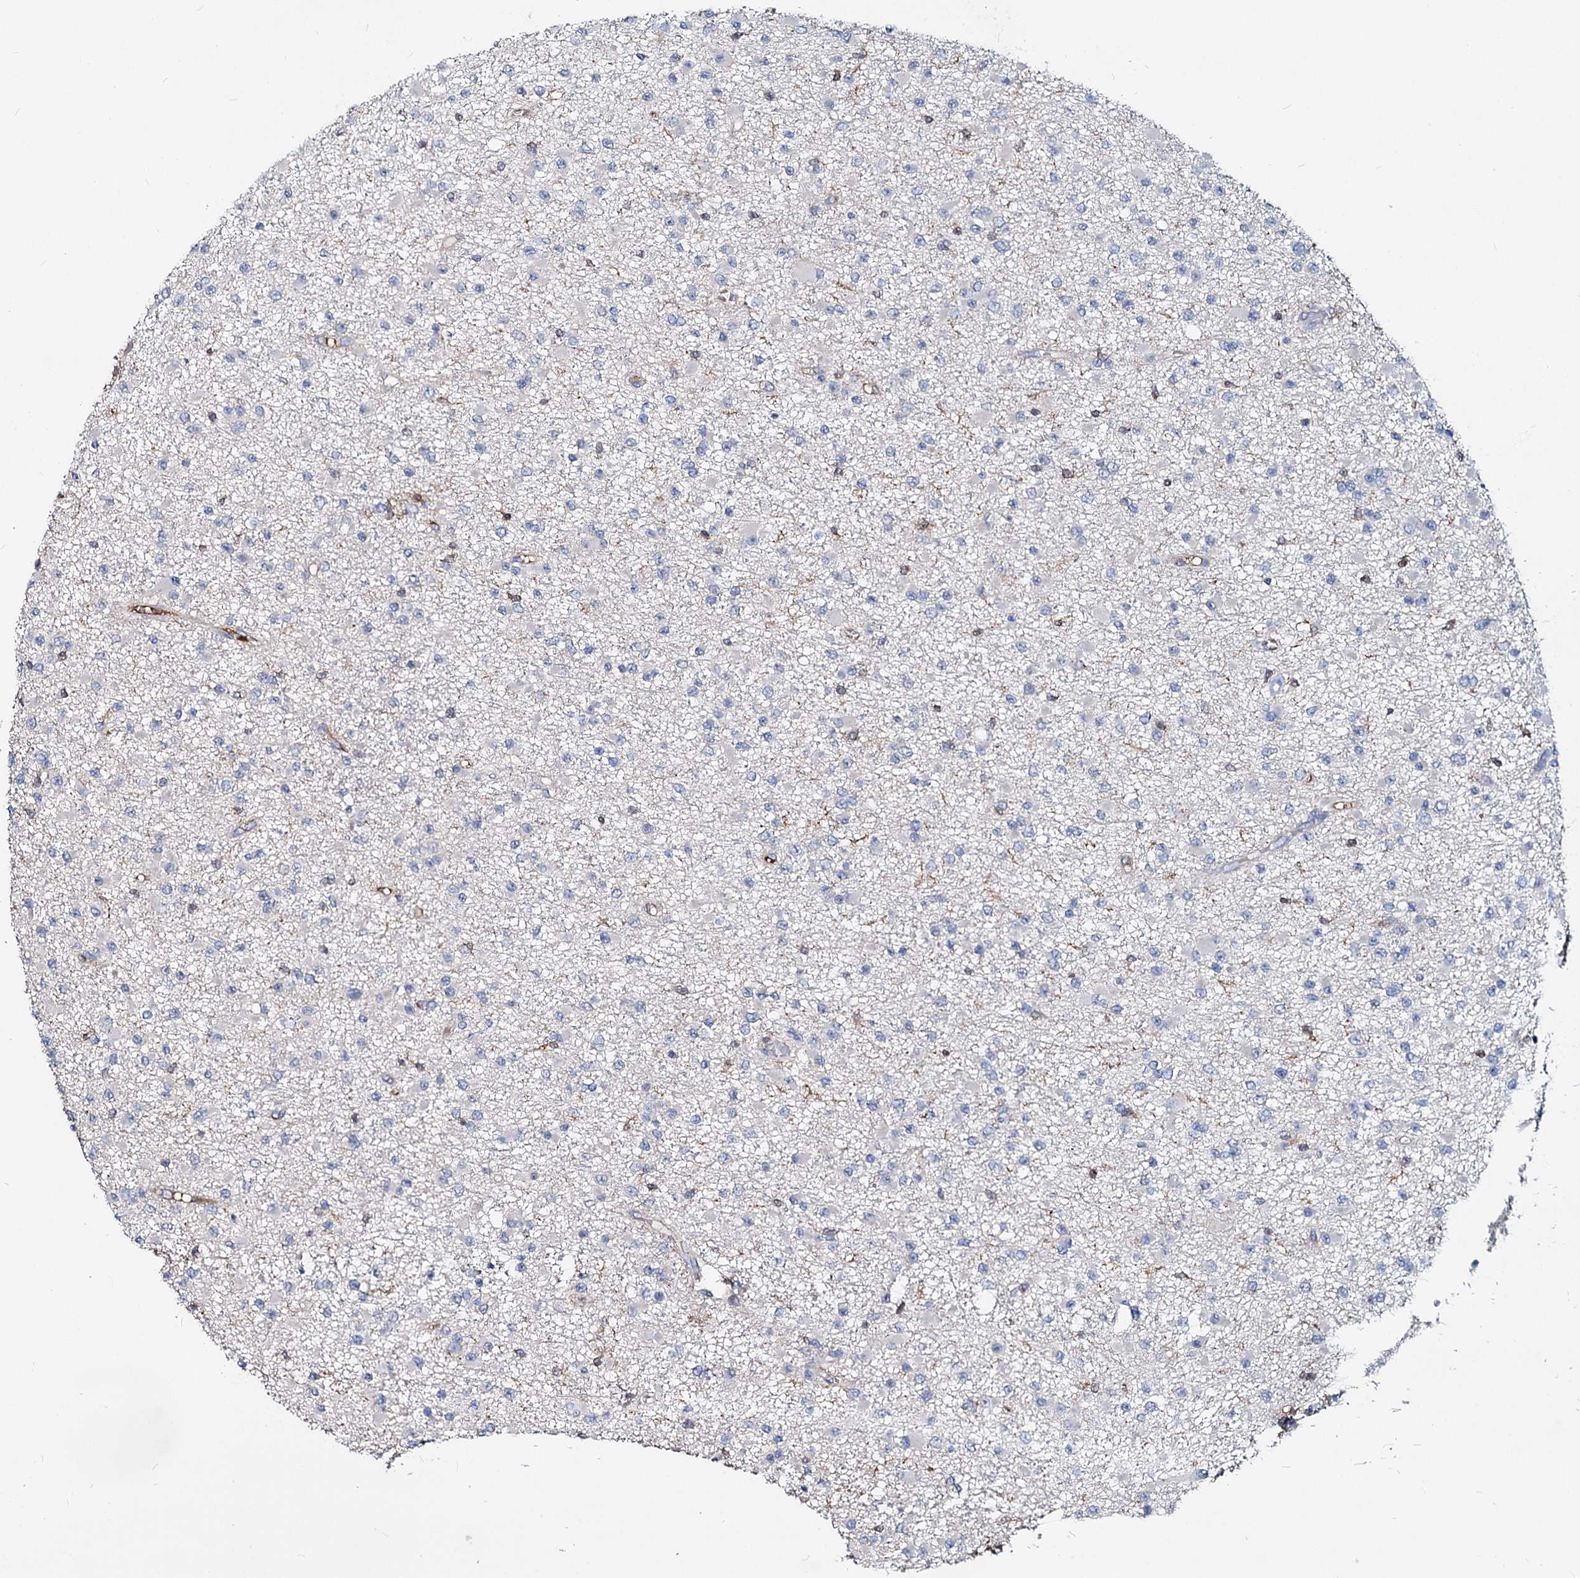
{"staining": {"intensity": "negative", "quantity": "none", "location": "none"}, "tissue": "glioma", "cell_type": "Tumor cells", "image_type": "cancer", "snomed": [{"axis": "morphology", "description": "Glioma, malignant, Low grade"}, {"axis": "topography", "description": "Brain"}], "caption": "Immunohistochemistry (IHC) of human malignant glioma (low-grade) reveals no staining in tumor cells.", "gene": "ACY3", "patient": {"sex": "female", "age": 22}}